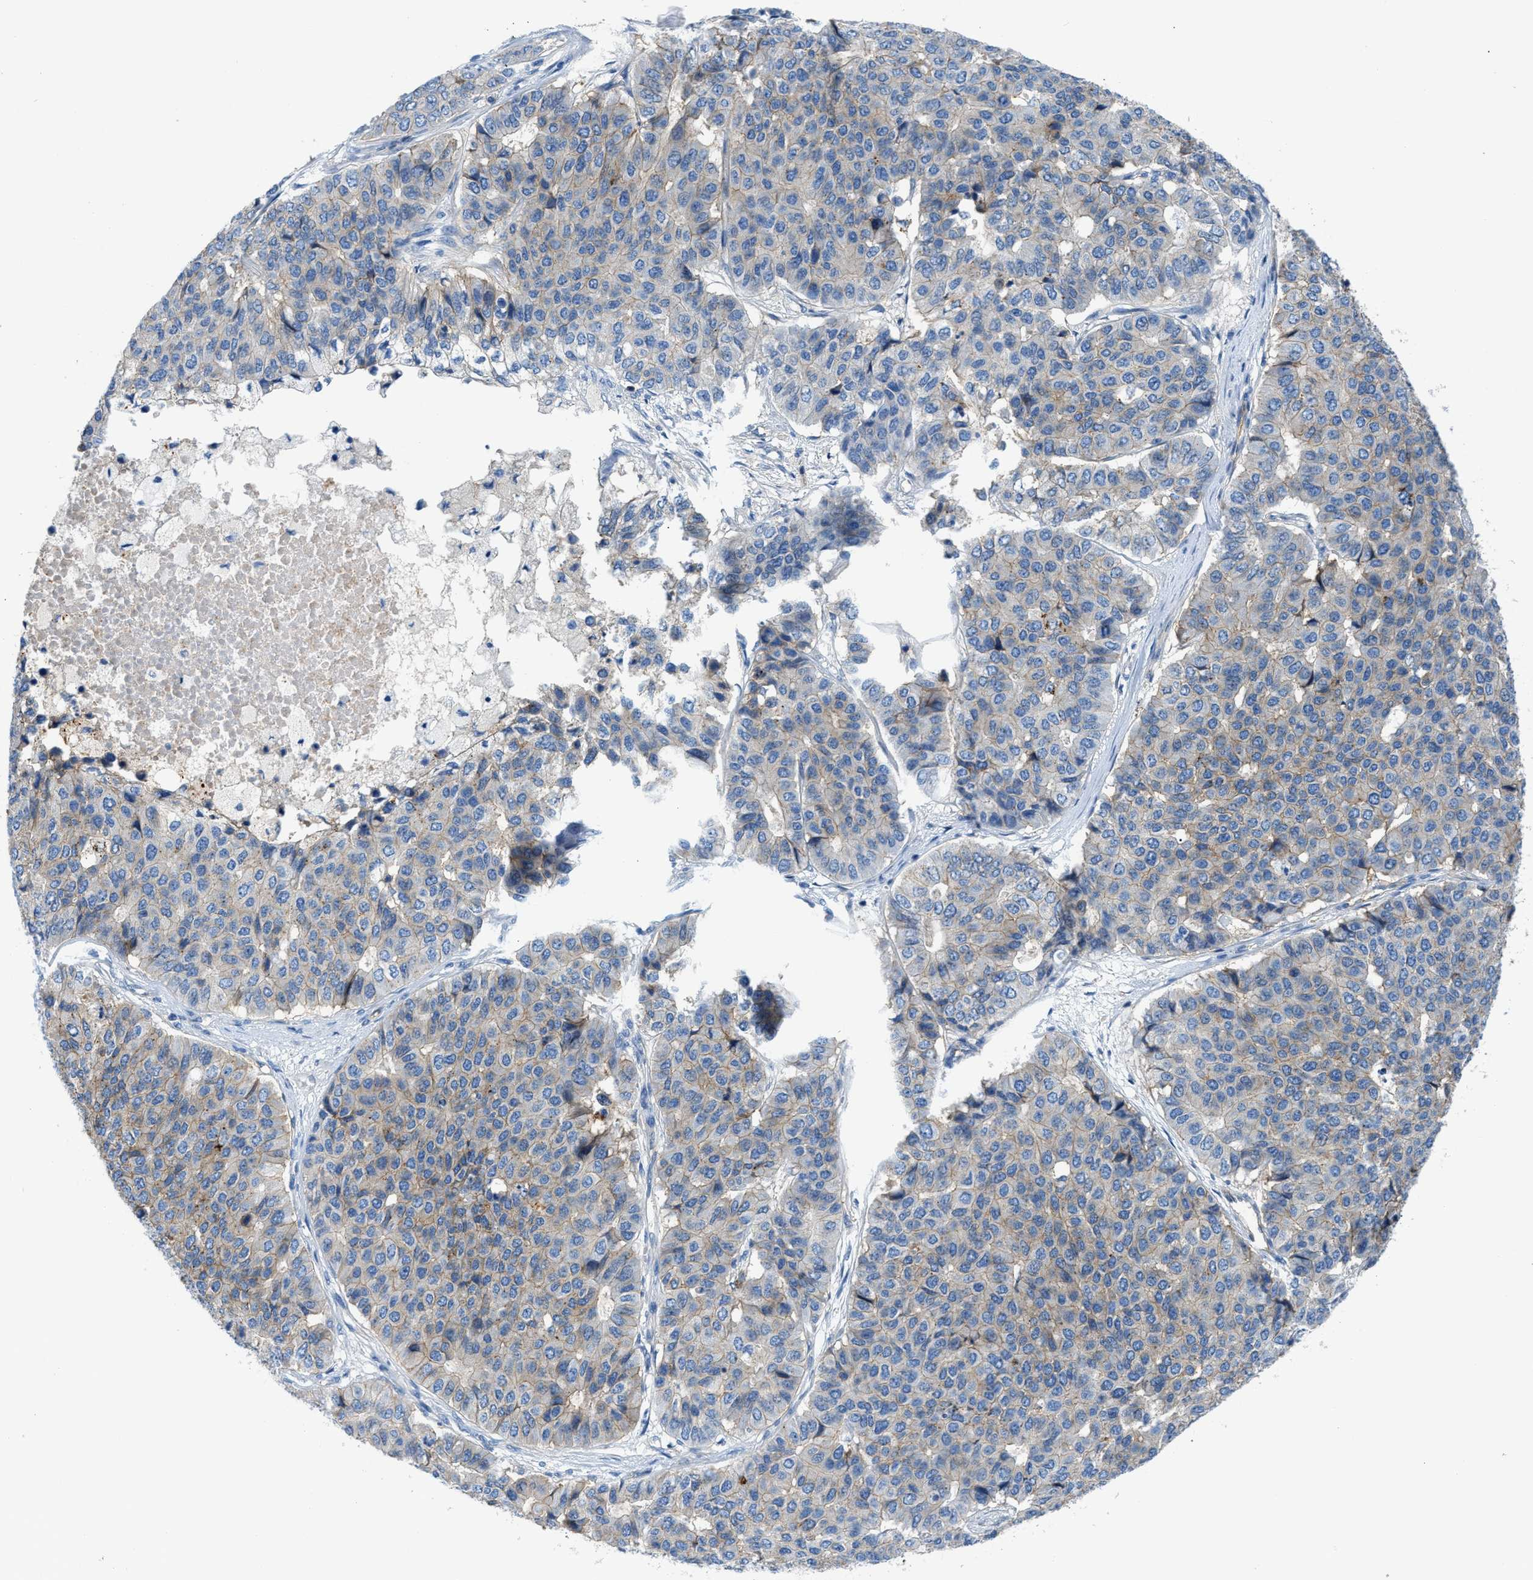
{"staining": {"intensity": "weak", "quantity": "25%-75%", "location": "cytoplasmic/membranous"}, "tissue": "pancreatic cancer", "cell_type": "Tumor cells", "image_type": "cancer", "snomed": [{"axis": "morphology", "description": "Adenocarcinoma, NOS"}, {"axis": "topography", "description": "Pancreas"}], "caption": "A micrograph showing weak cytoplasmic/membranous positivity in about 25%-75% of tumor cells in pancreatic adenocarcinoma, as visualized by brown immunohistochemical staining.", "gene": "ORAI1", "patient": {"sex": "male", "age": 50}}